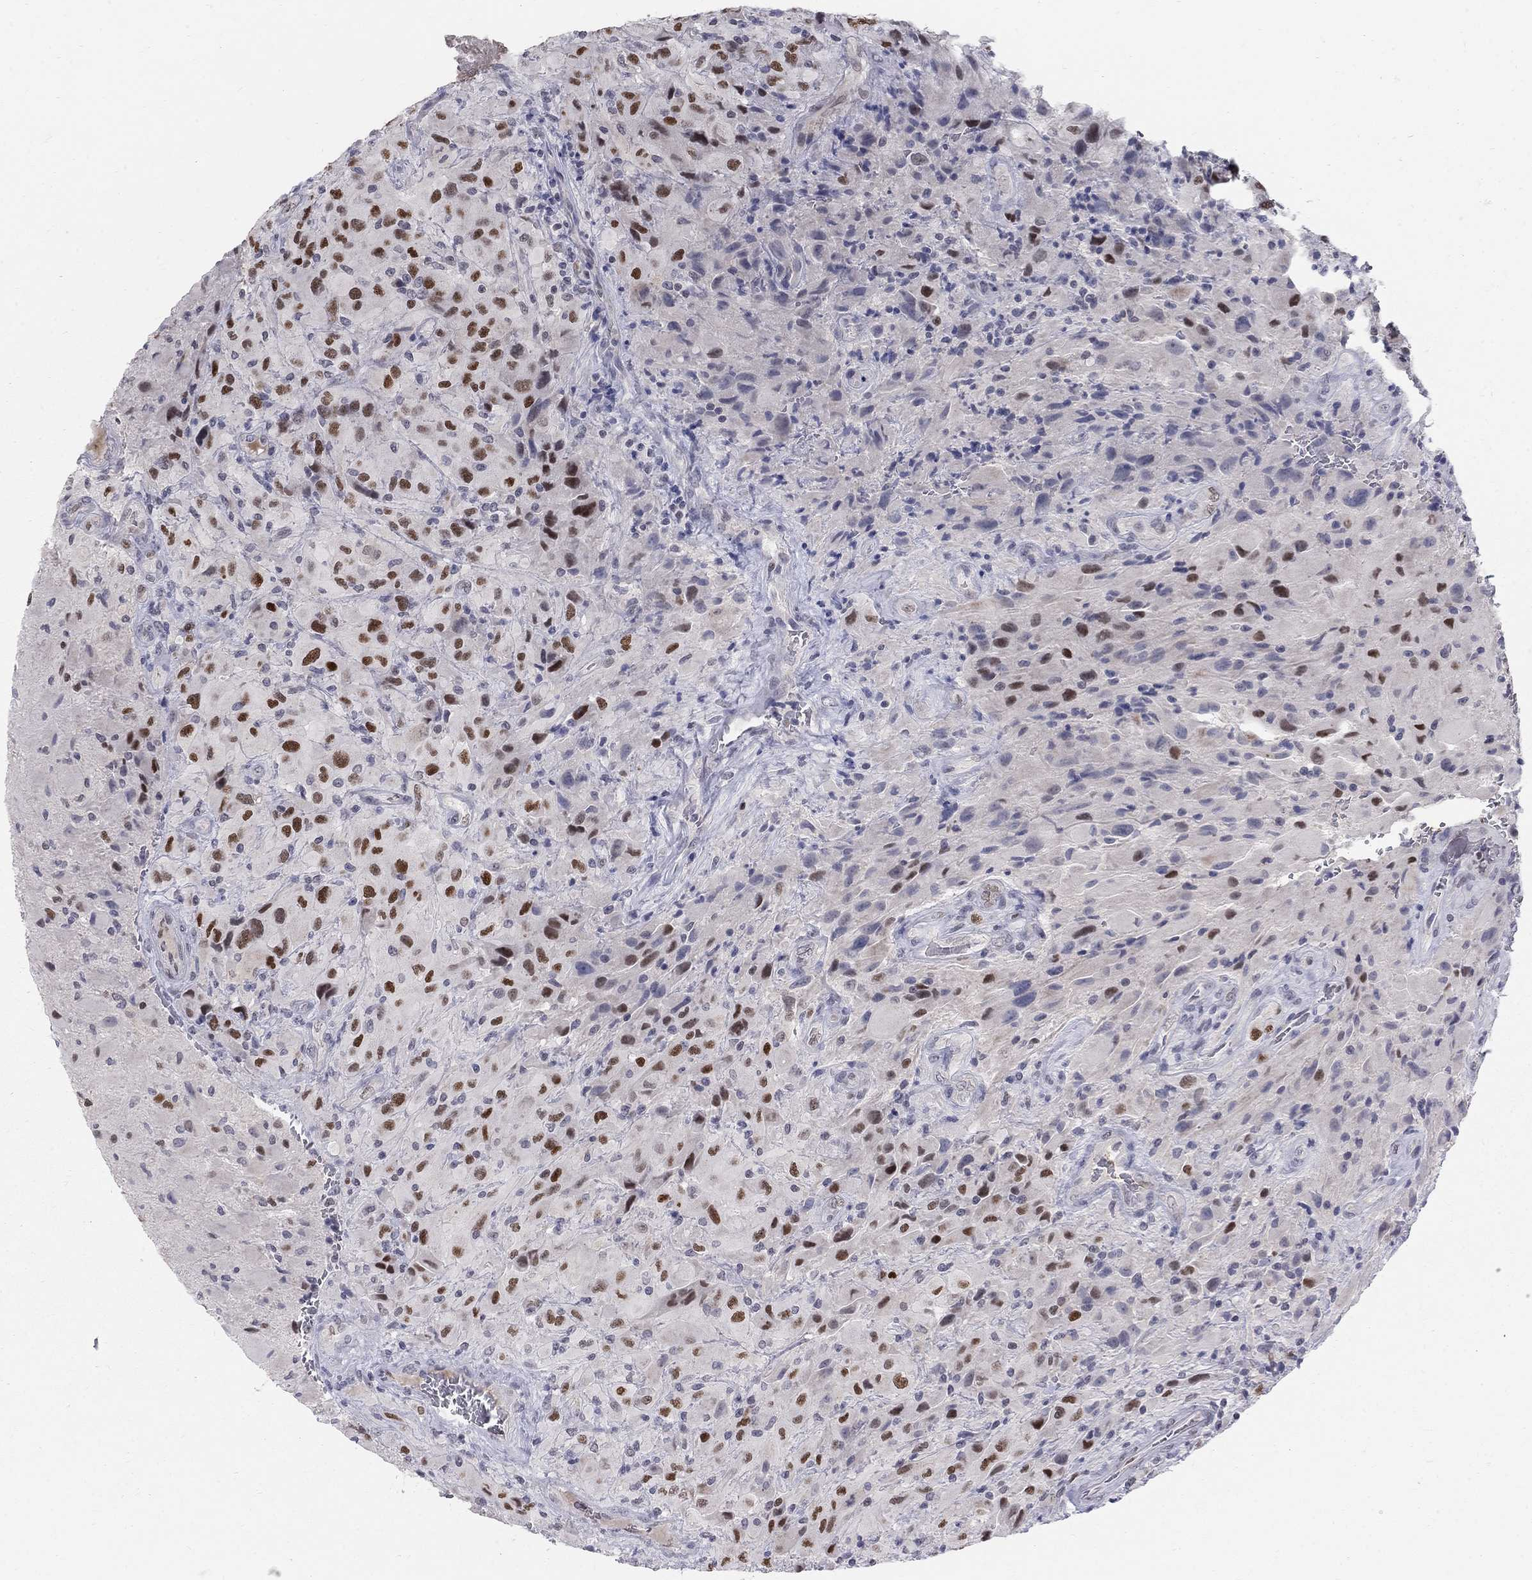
{"staining": {"intensity": "strong", "quantity": "<25%", "location": "nuclear"}, "tissue": "glioma", "cell_type": "Tumor cells", "image_type": "cancer", "snomed": [{"axis": "morphology", "description": "Glioma, malignant, High grade"}, {"axis": "topography", "description": "Cerebral cortex"}], "caption": "This is a photomicrograph of immunohistochemistry staining of glioma, which shows strong staining in the nuclear of tumor cells.", "gene": "GCFC2", "patient": {"sex": "male", "age": 35}}